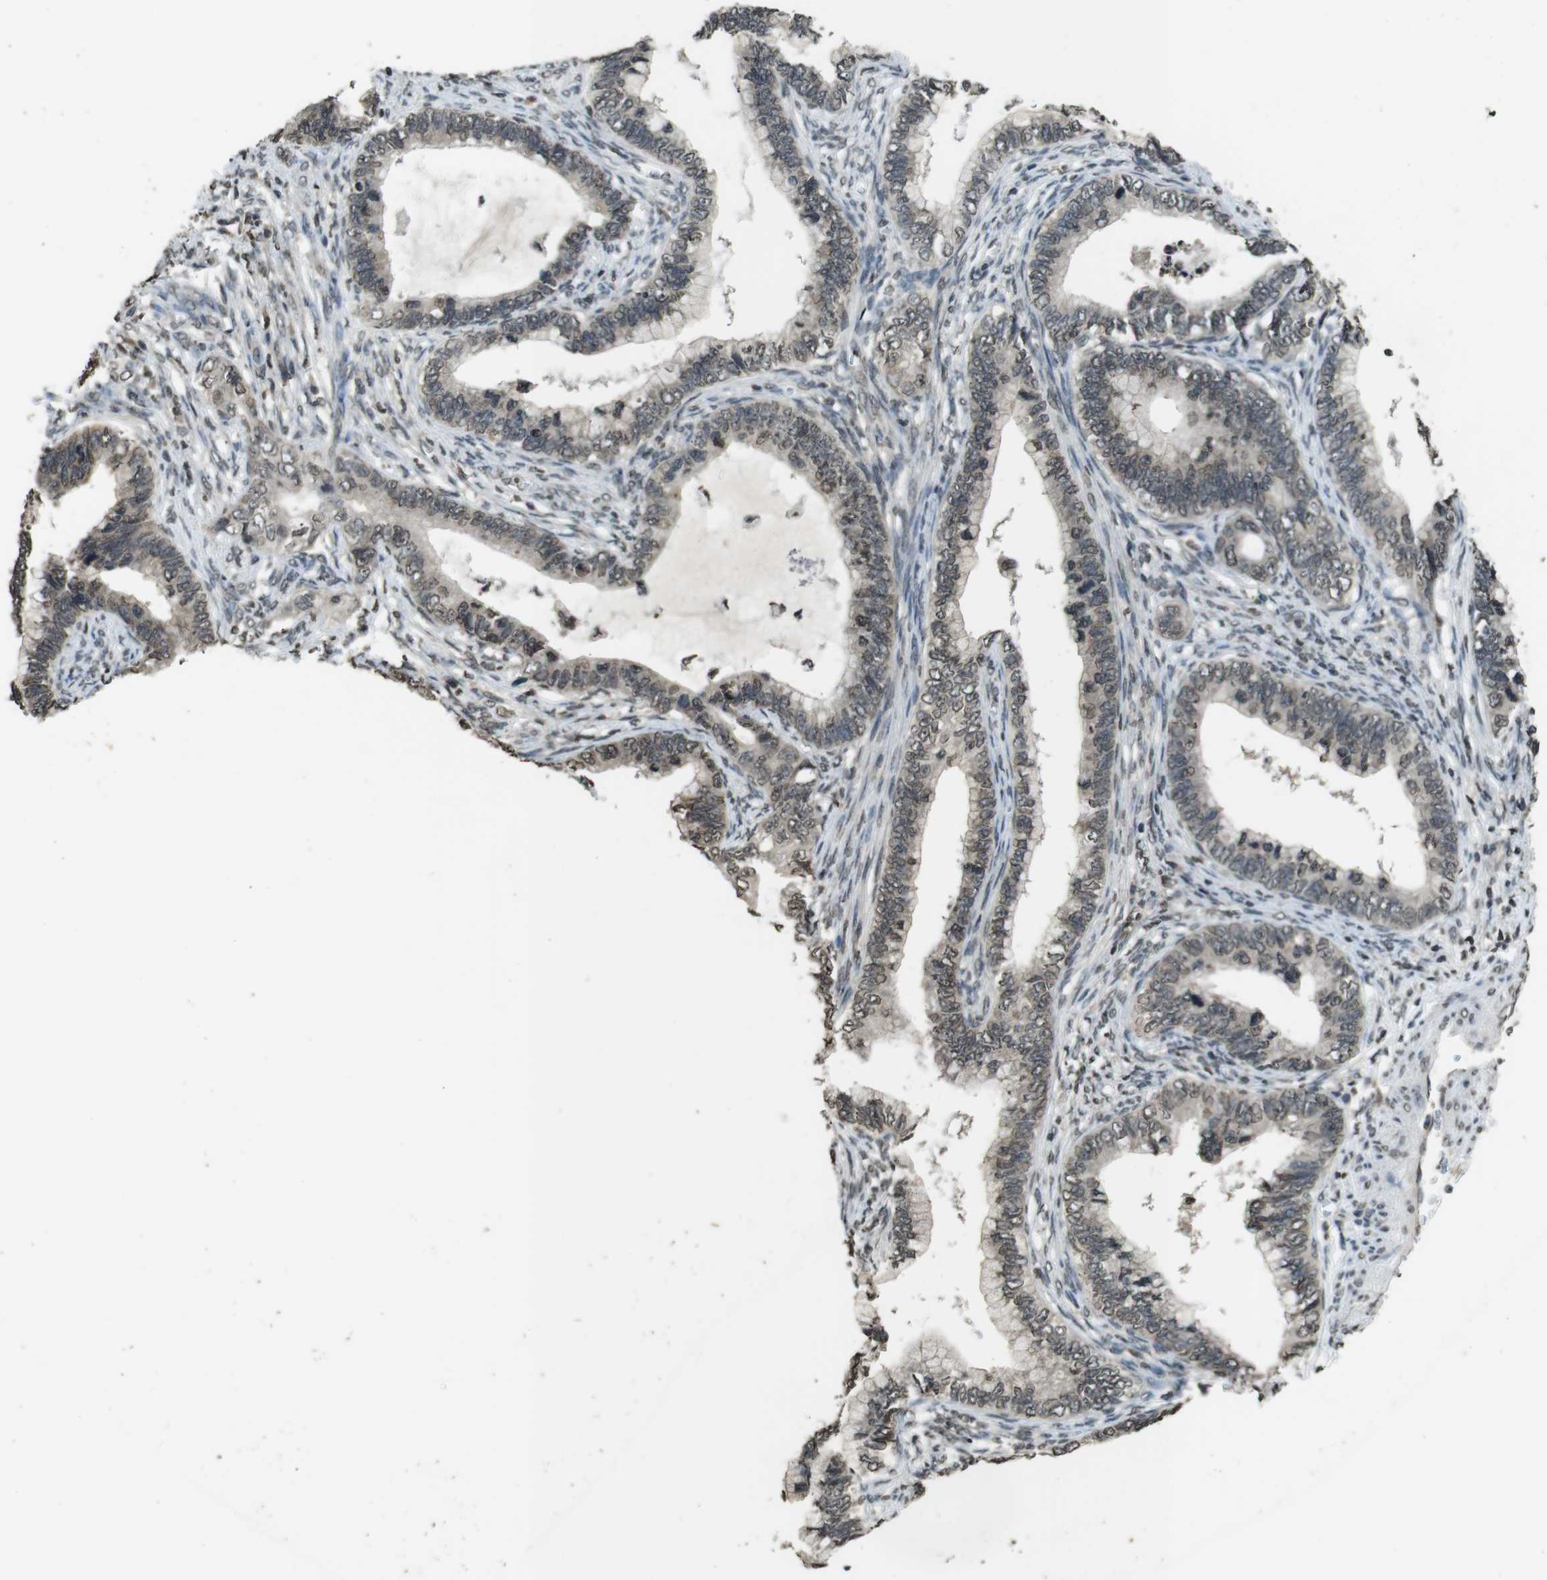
{"staining": {"intensity": "moderate", "quantity": "25%-75%", "location": "nuclear"}, "tissue": "cervical cancer", "cell_type": "Tumor cells", "image_type": "cancer", "snomed": [{"axis": "morphology", "description": "Adenocarcinoma, NOS"}, {"axis": "topography", "description": "Cervix"}], "caption": "This is a micrograph of IHC staining of cervical adenocarcinoma, which shows moderate positivity in the nuclear of tumor cells.", "gene": "MAF", "patient": {"sex": "female", "age": 44}}